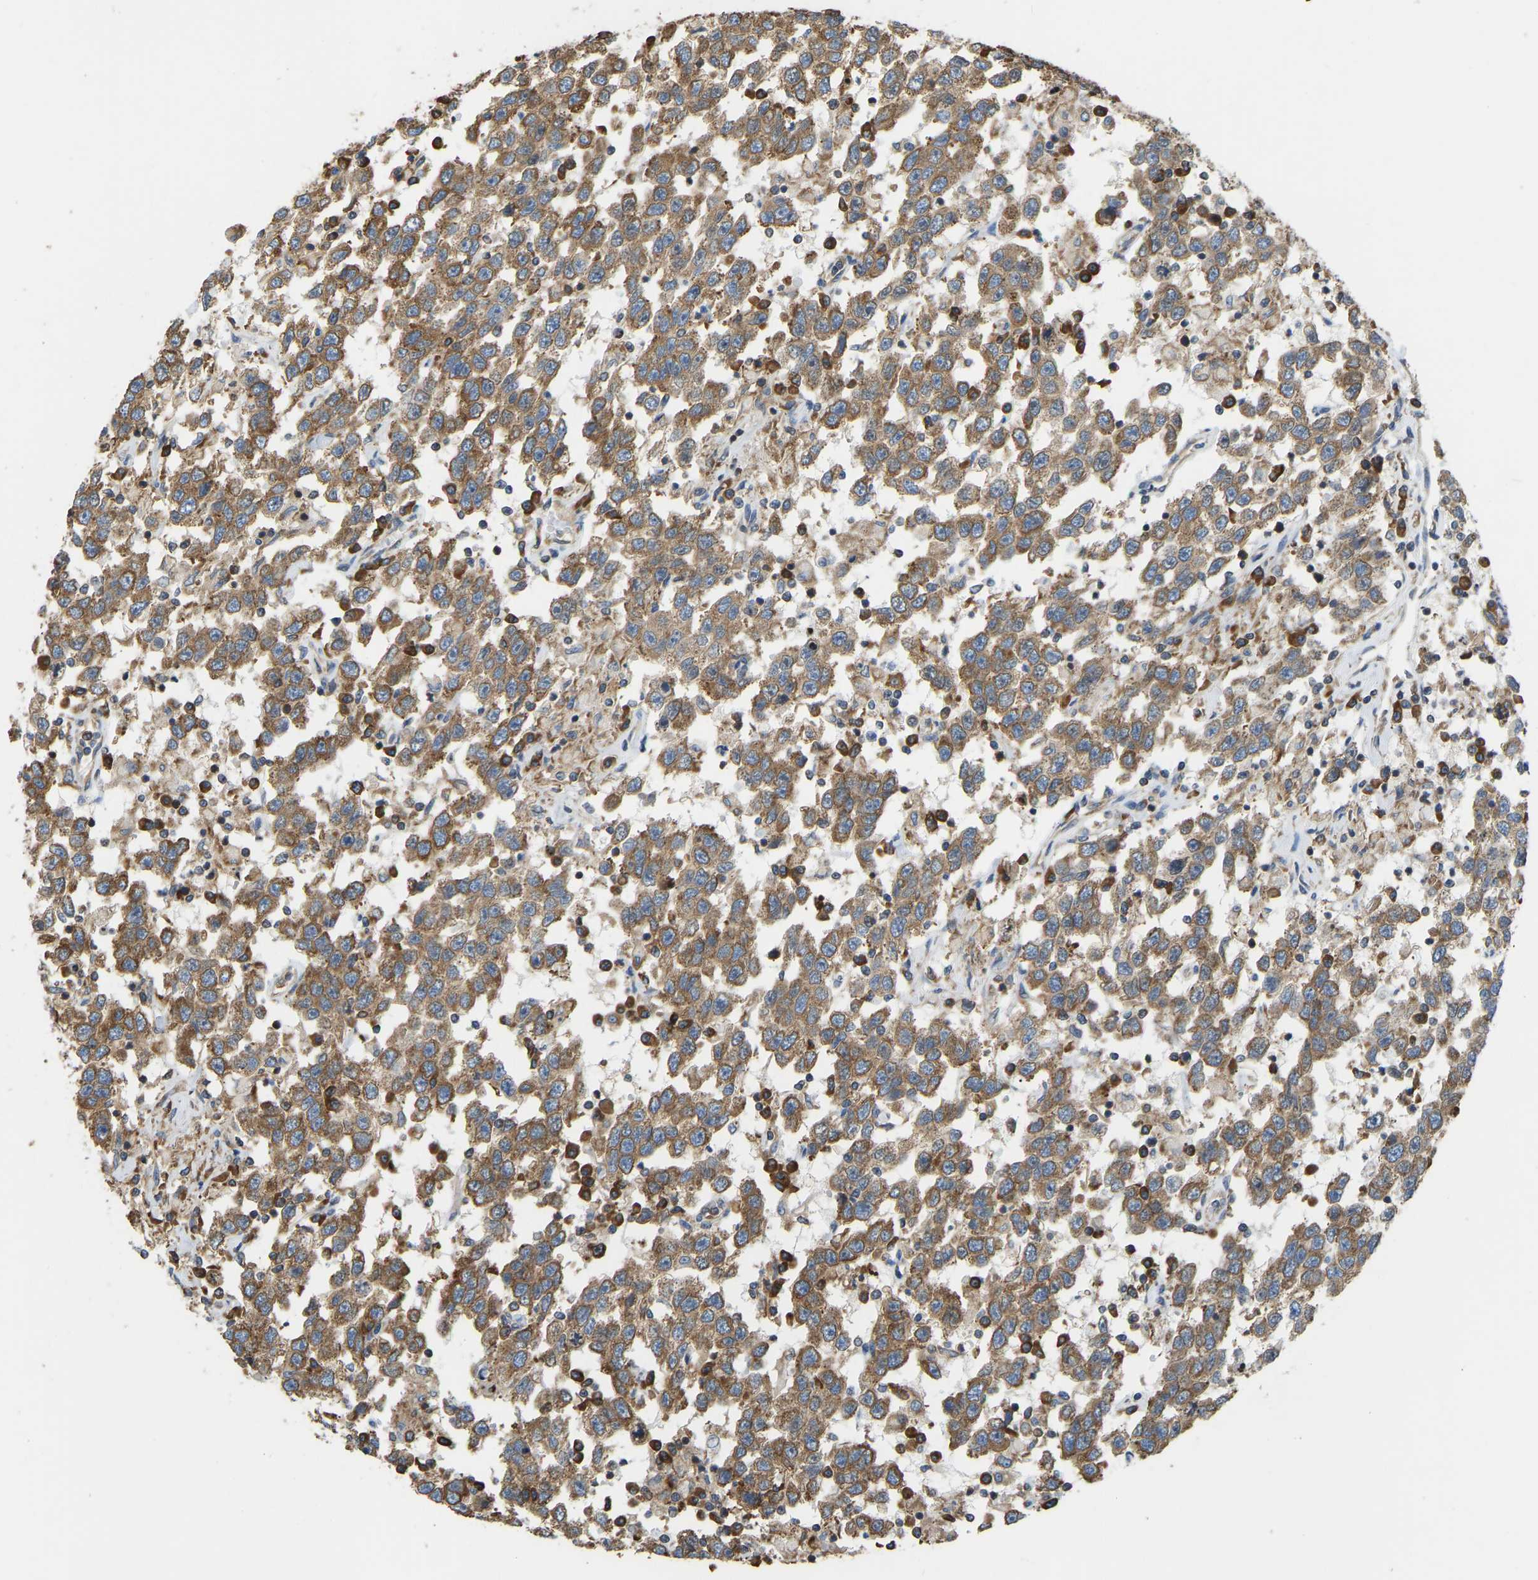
{"staining": {"intensity": "moderate", "quantity": ">75%", "location": "cytoplasmic/membranous"}, "tissue": "testis cancer", "cell_type": "Tumor cells", "image_type": "cancer", "snomed": [{"axis": "morphology", "description": "Seminoma, NOS"}, {"axis": "topography", "description": "Testis"}], "caption": "This image reveals immunohistochemistry staining of human testis cancer (seminoma), with medium moderate cytoplasmic/membranous positivity in about >75% of tumor cells.", "gene": "RPS6KB2", "patient": {"sex": "male", "age": 41}}